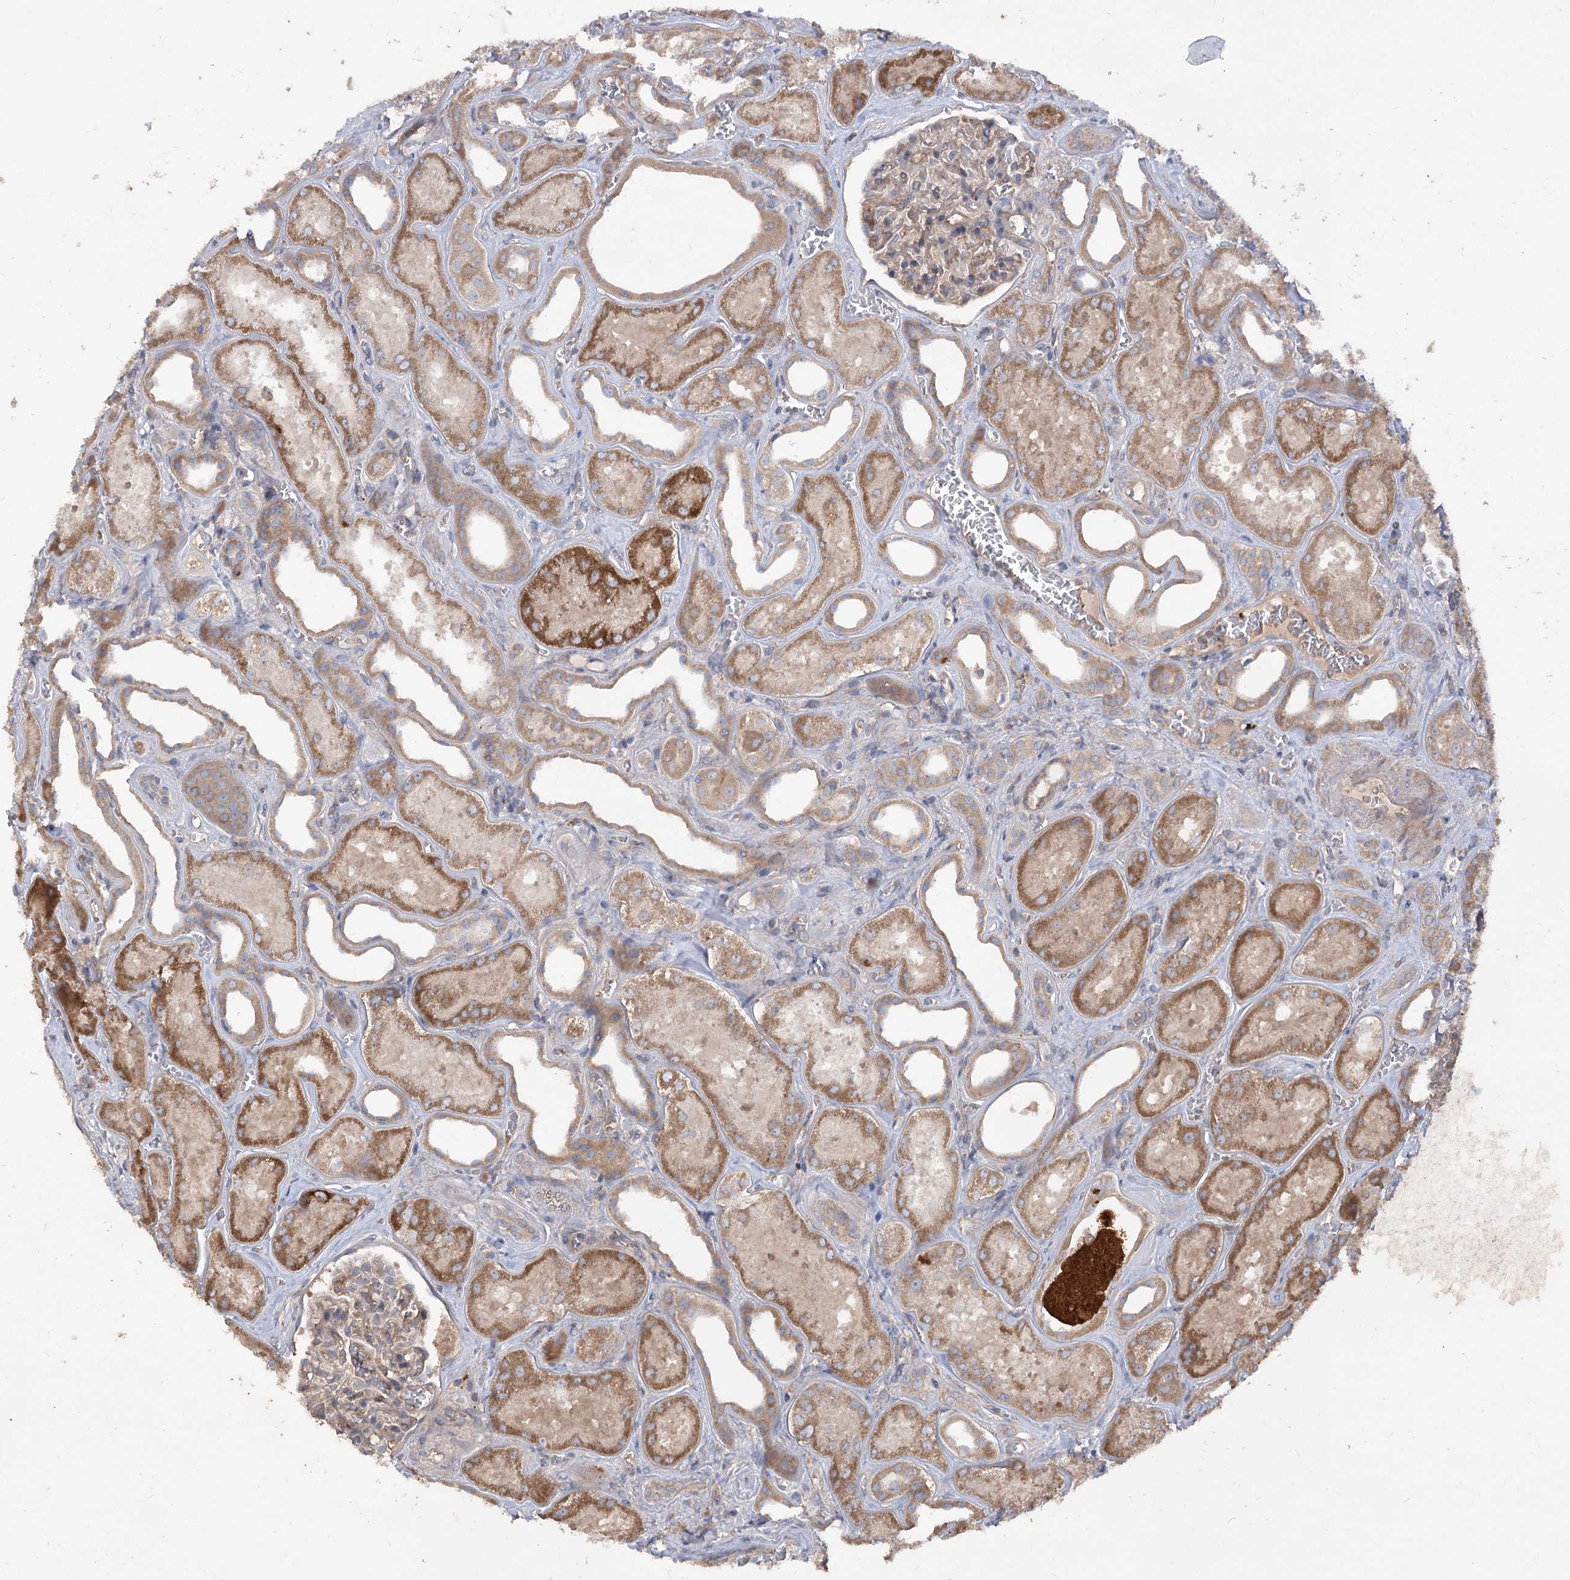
{"staining": {"intensity": "moderate", "quantity": "<25%", "location": "cytoplasmic/membranous"}, "tissue": "kidney", "cell_type": "Cells in glomeruli", "image_type": "normal", "snomed": [{"axis": "morphology", "description": "Normal tissue, NOS"}, {"axis": "morphology", "description": "Adenocarcinoma, NOS"}, {"axis": "topography", "description": "Kidney"}], "caption": "Protein staining reveals moderate cytoplasmic/membranous staining in approximately <25% of cells in glomeruli in unremarkable kidney.", "gene": "RIN2", "patient": {"sex": "female", "age": 68}}